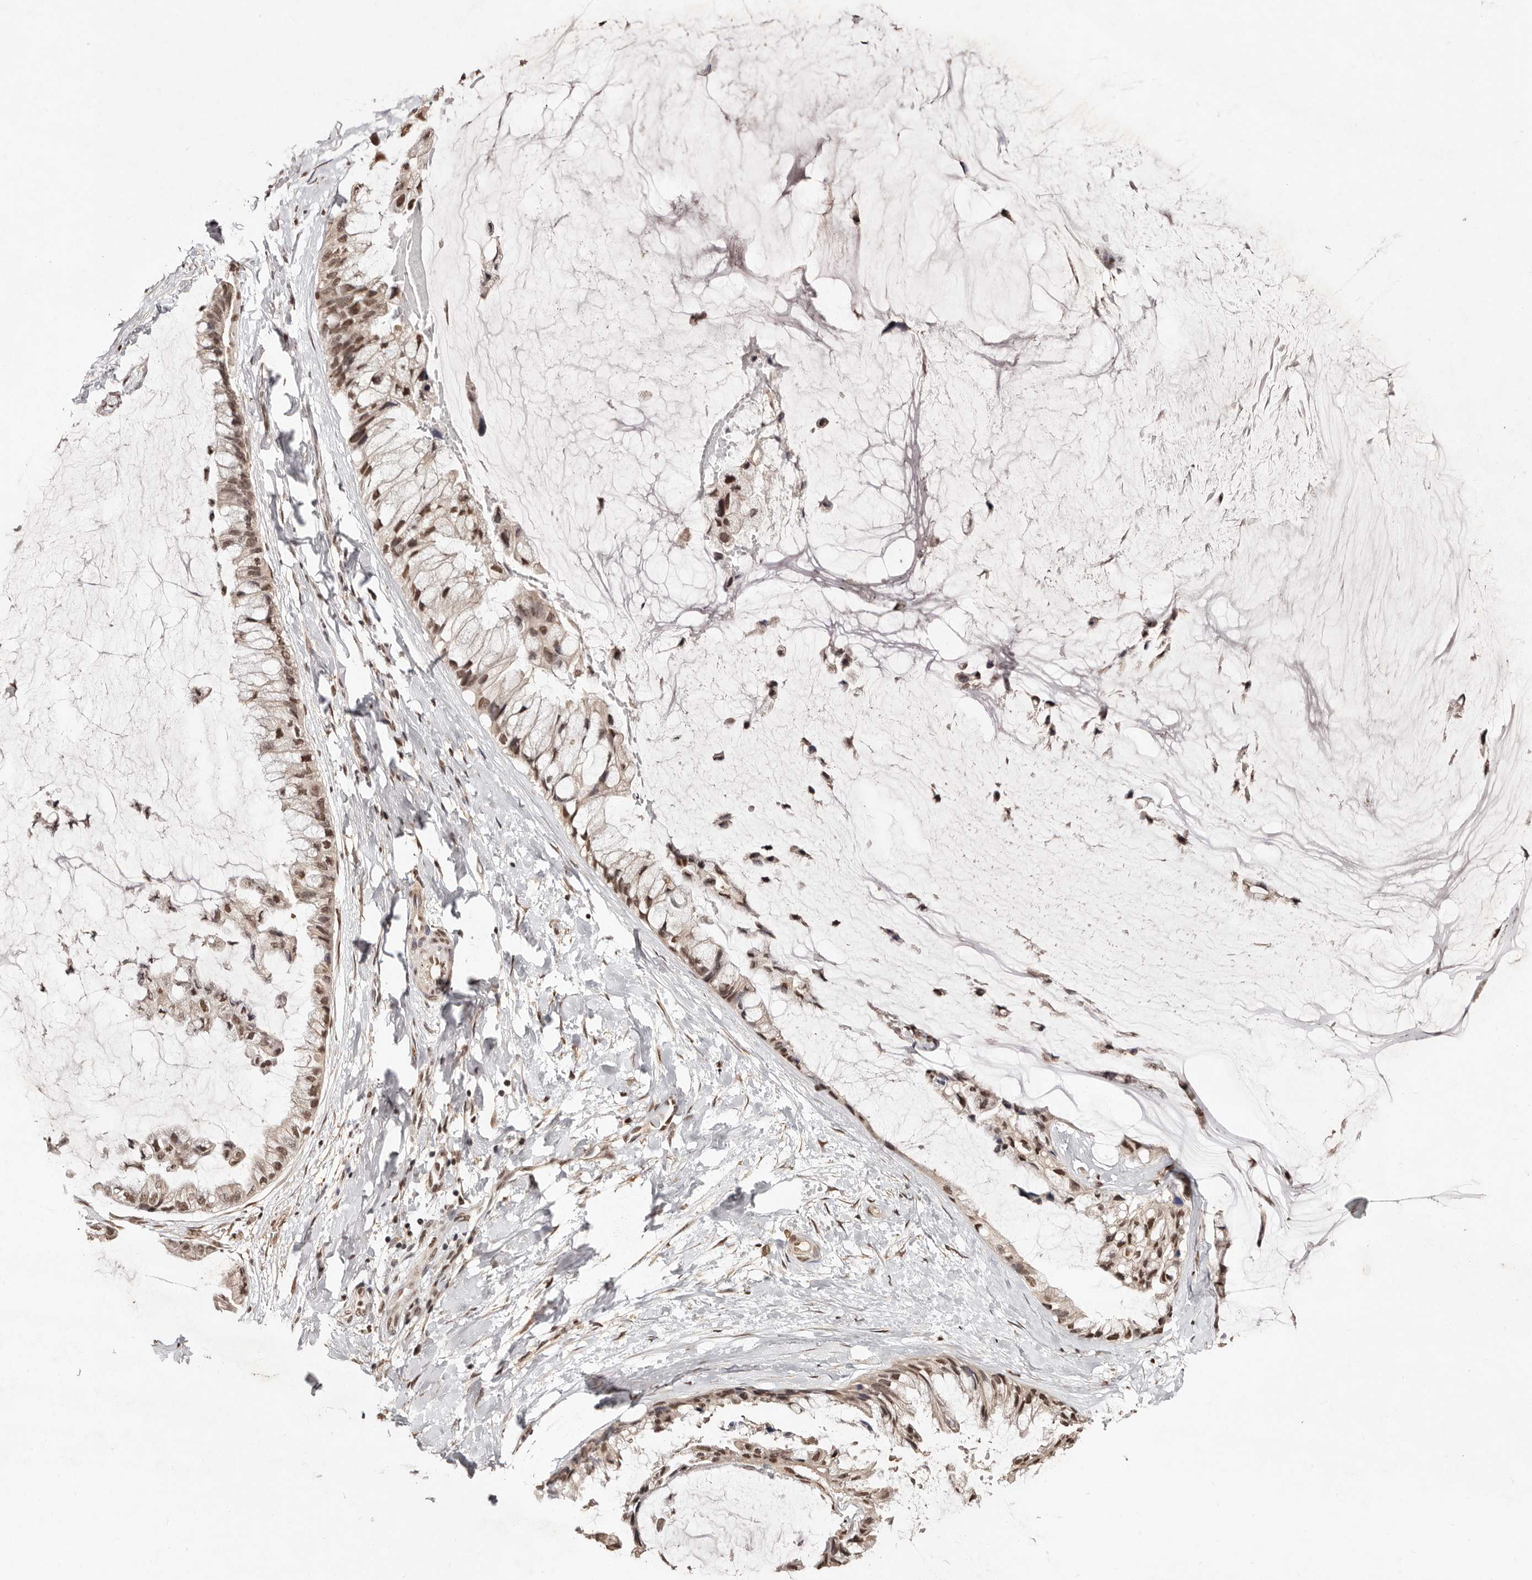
{"staining": {"intensity": "moderate", "quantity": ">75%", "location": "nuclear"}, "tissue": "ovarian cancer", "cell_type": "Tumor cells", "image_type": "cancer", "snomed": [{"axis": "morphology", "description": "Cystadenocarcinoma, mucinous, NOS"}, {"axis": "topography", "description": "Ovary"}], "caption": "Tumor cells show moderate nuclear positivity in about >75% of cells in ovarian mucinous cystadenocarcinoma.", "gene": "BICRAL", "patient": {"sex": "female", "age": 39}}